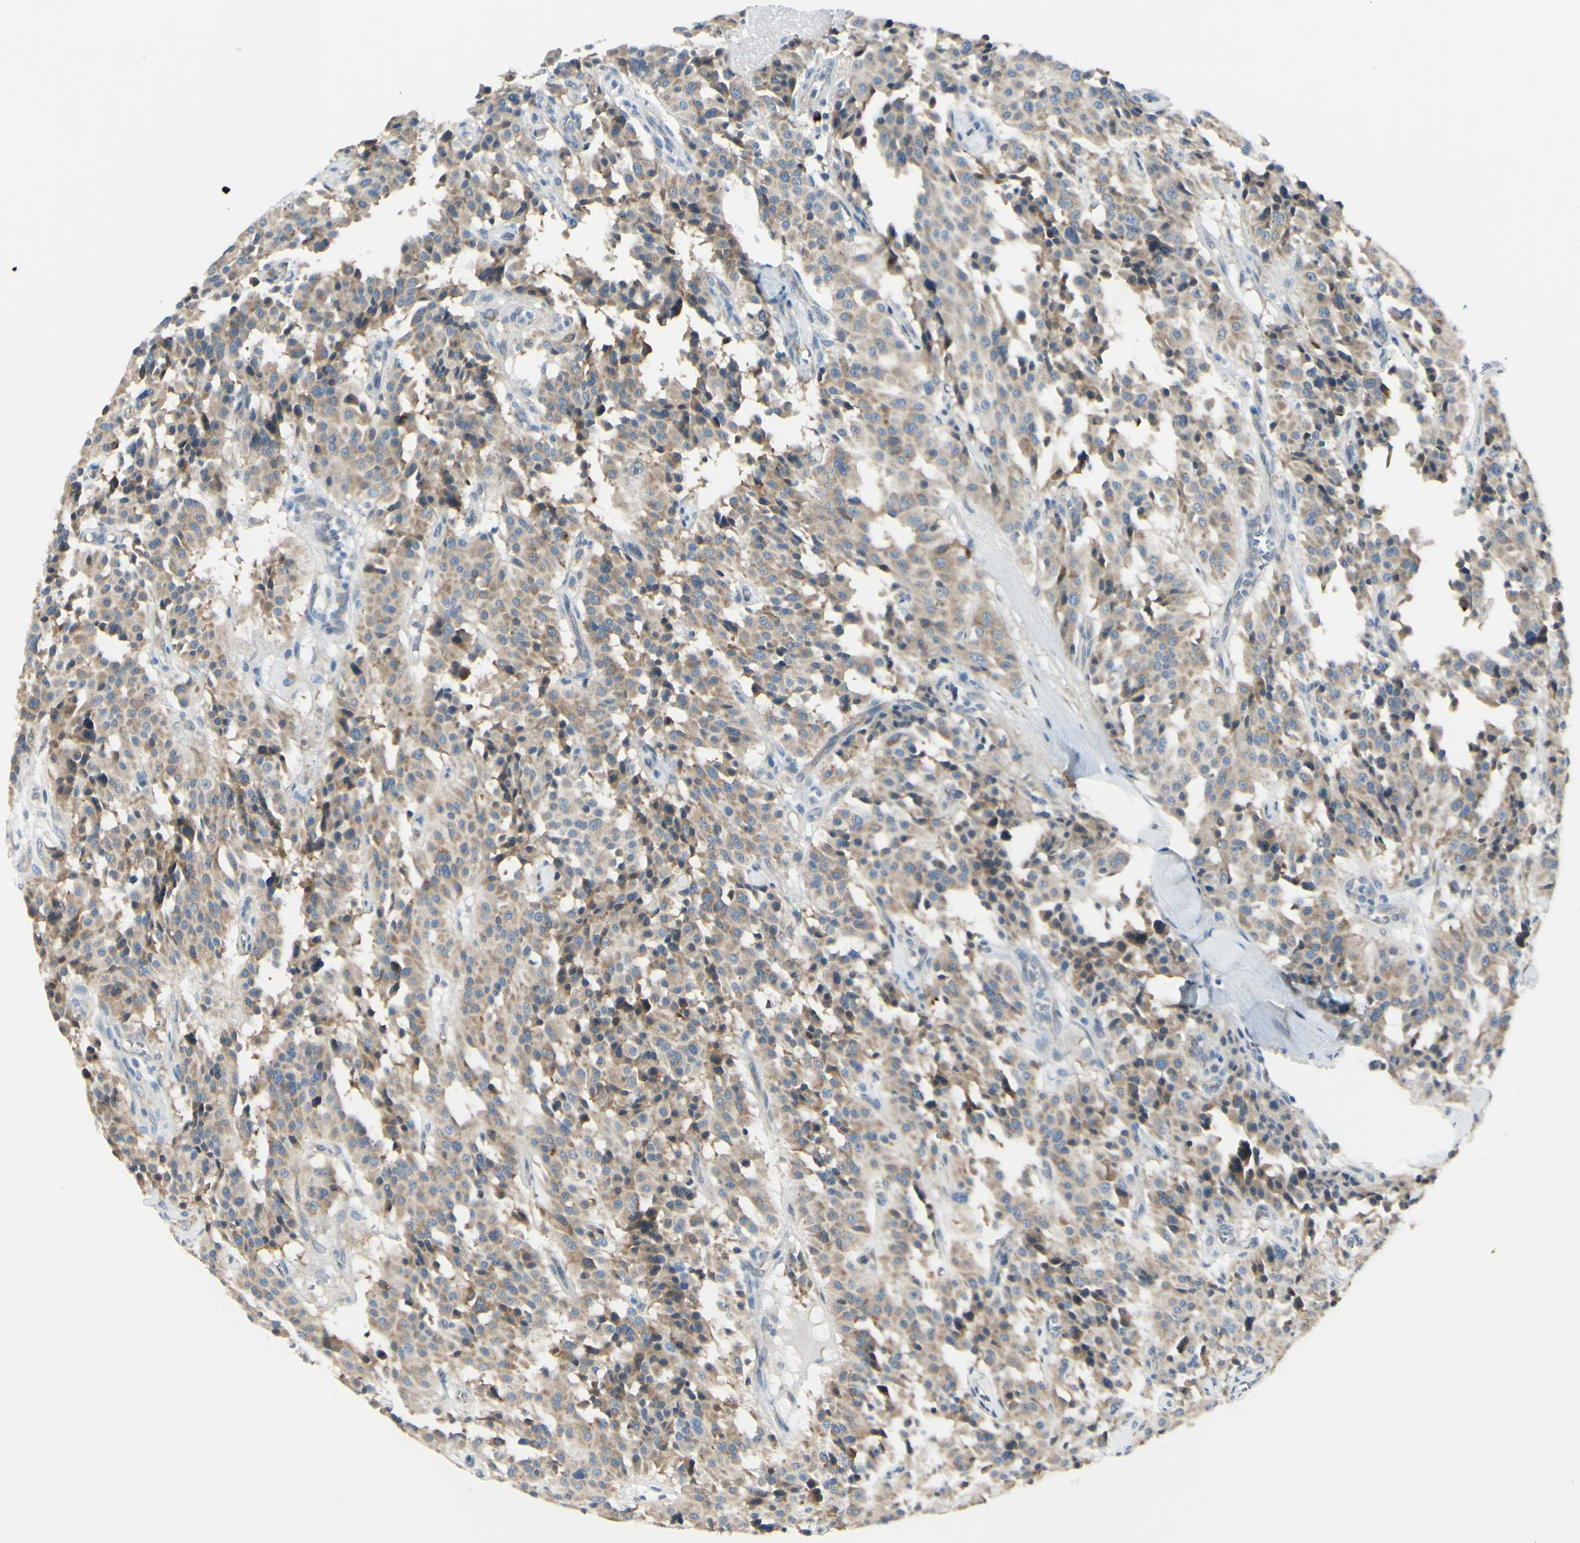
{"staining": {"intensity": "weak", "quantity": ">75%", "location": "cytoplasmic/membranous"}, "tissue": "carcinoid", "cell_type": "Tumor cells", "image_type": "cancer", "snomed": [{"axis": "morphology", "description": "Carcinoid, malignant, NOS"}, {"axis": "topography", "description": "Lung"}], "caption": "Immunohistochemistry (IHC) micrograph of human carcinoid (malignant) stained for a protein (brown), which shows low levels of weak cytoplasmic/membranous expression in about >75% of tumor cells.", "gene": "SELENOS", "patient": {"sex": "male", "age": 30}}